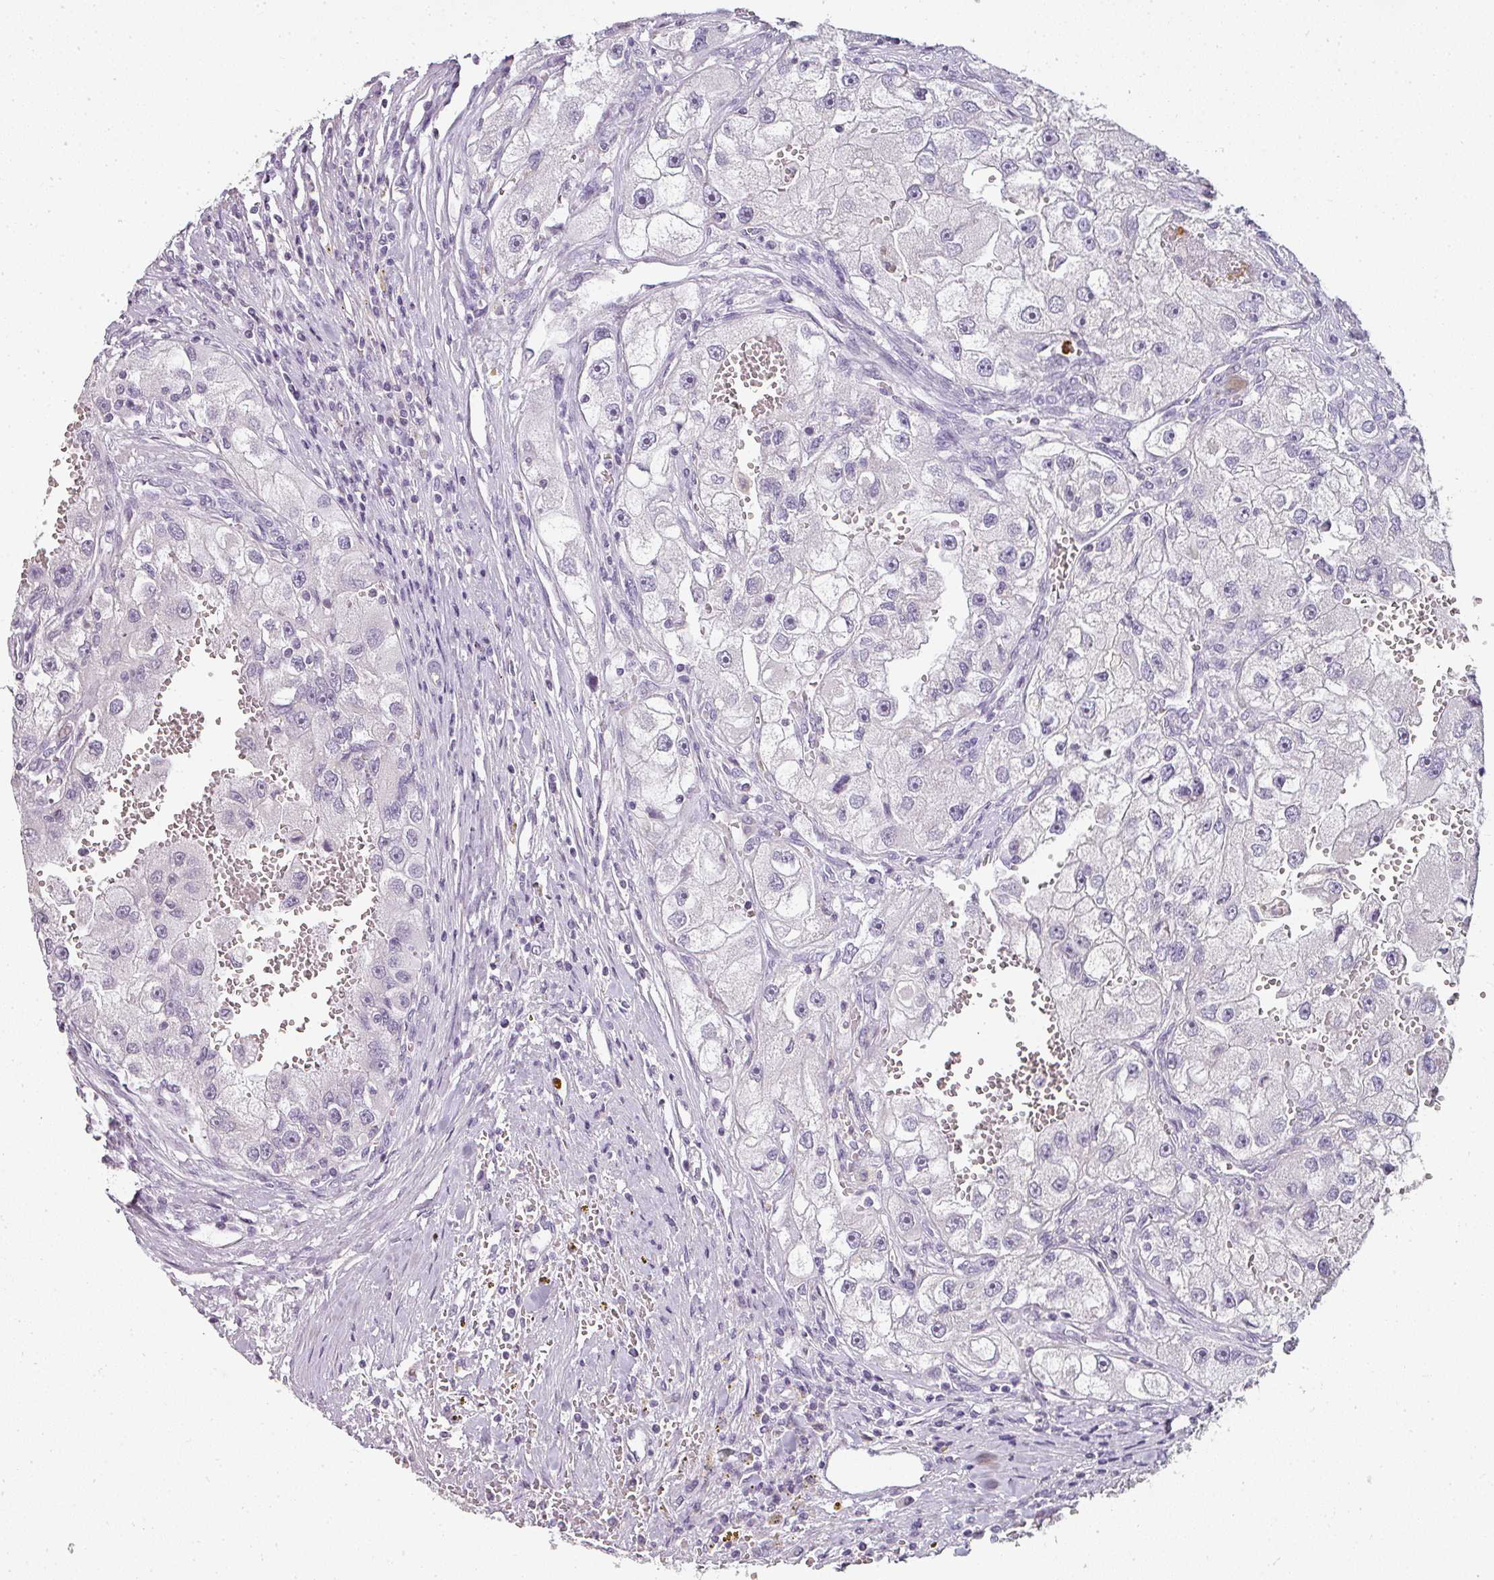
{"staining": {"intensity": "negative", "quantity": "none", "location": "none"}, "tissue": "renal cancer", "cell_type": "Tumor cells", "image_type": "cancer", "snomed": [{"axis": "morphology", "description": "Adenocarcinoma, NOS"}, {"axis": "topography", "description": "Kidney"}], "caption": "IHC image of neoplastic tissue: human adenocarcinoma (renal) stained with DAB displays no significant protein expression in tumor cells.", "gene": "CAMP", "patient": {"sex": "male", "age": 63}}